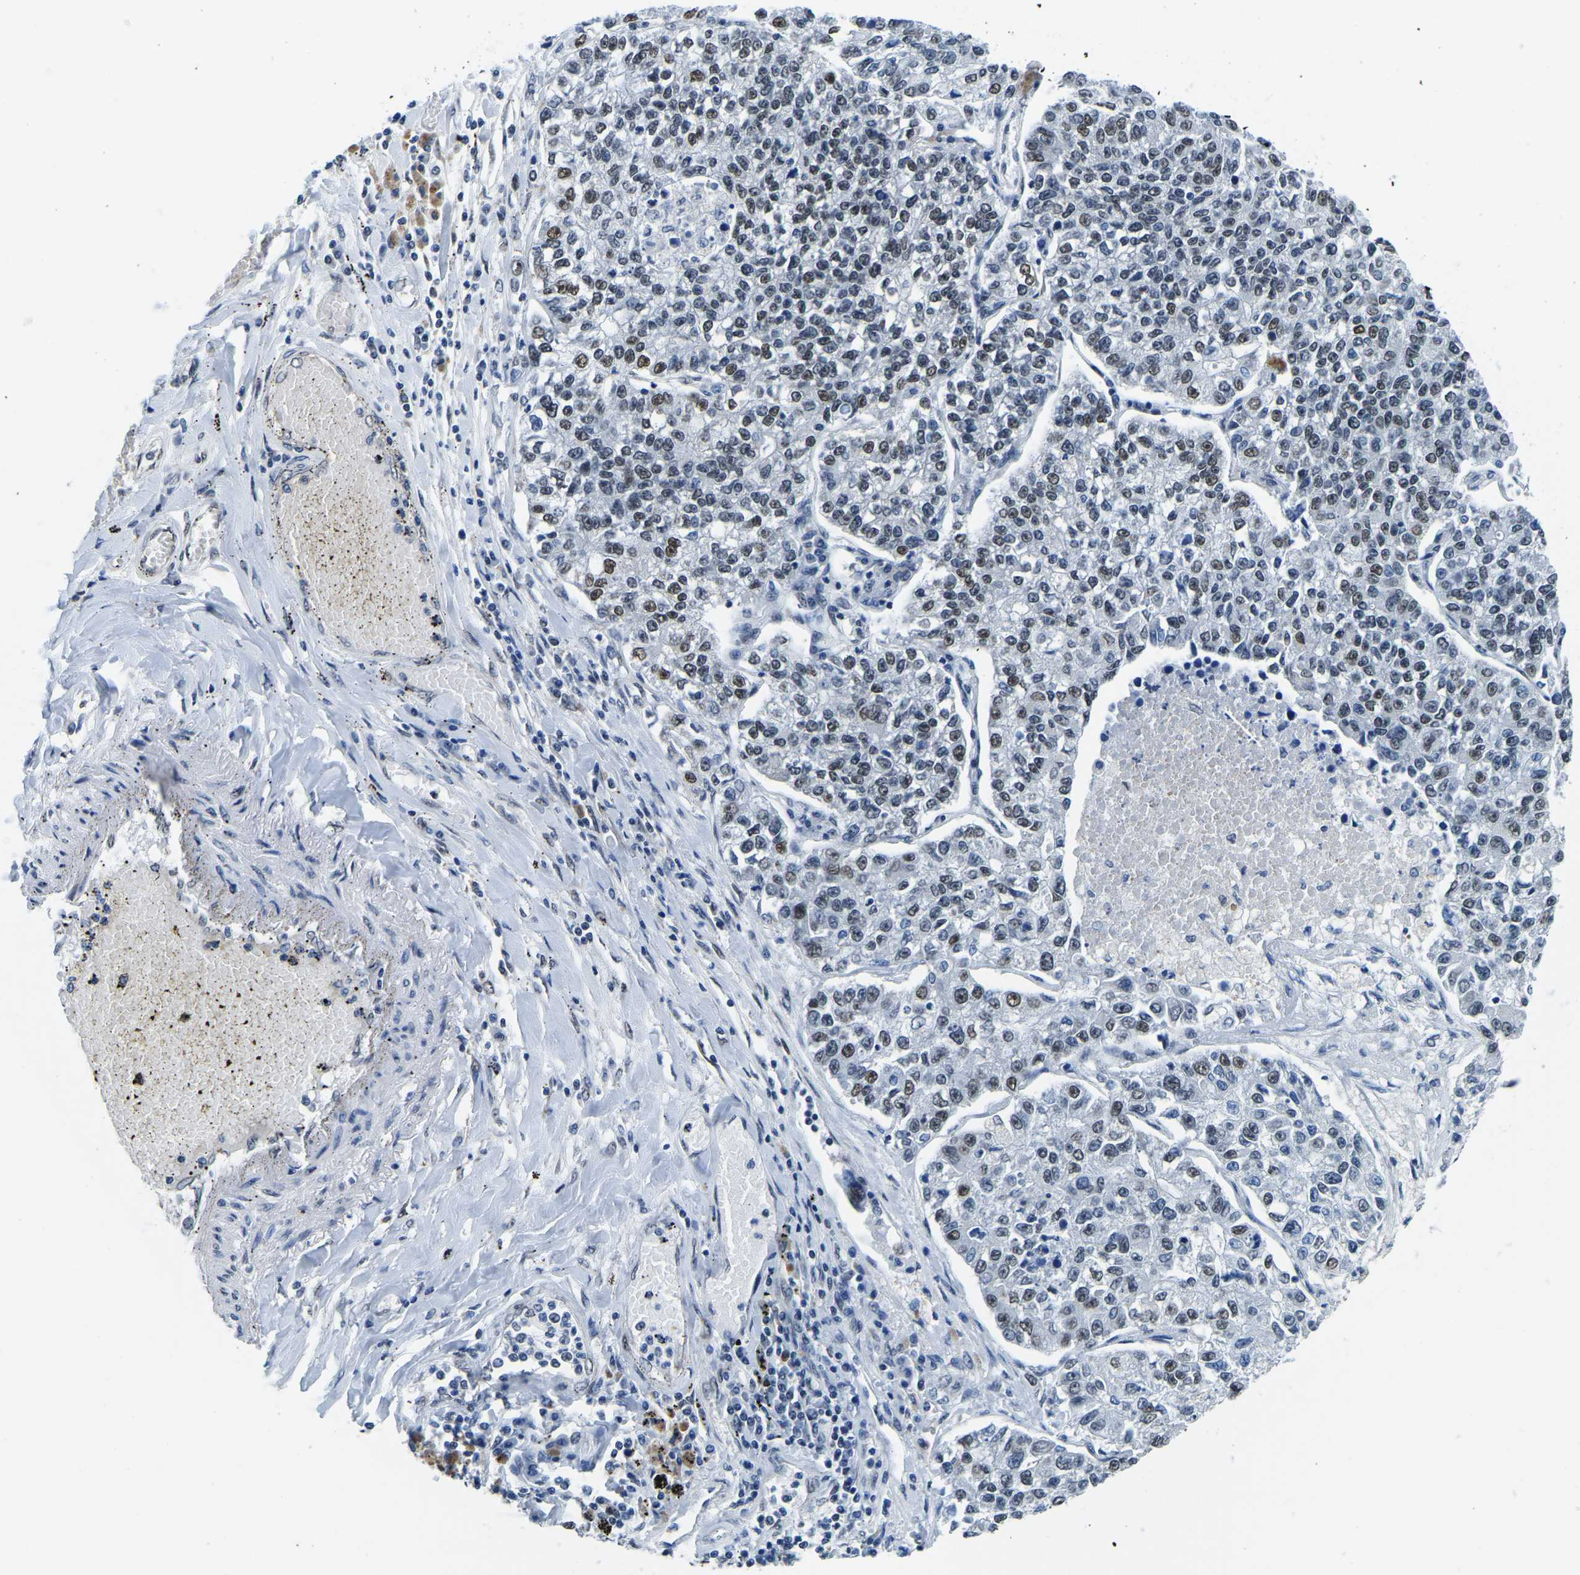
{"staining": {"intensity": "moderate", "quantity": ">75%", "location": "nuclear"}, "tissue": "lung cancer", "cell_type": "Tumor cells", "image_type": "cancer", "snomed": [{"axis": "morphology", "description": "Adenocarcinoma, NOS"}, {"axis": "topography", "description": "Lung"}], "caption": "Protein staining by immunohistochemistry (IHC) demonstrates moderate nuclear positivity in about >75% of tumor cells in lung cancer.", "gene": "BNIP3L", "patient": {"sex": "male", "age": 49}}